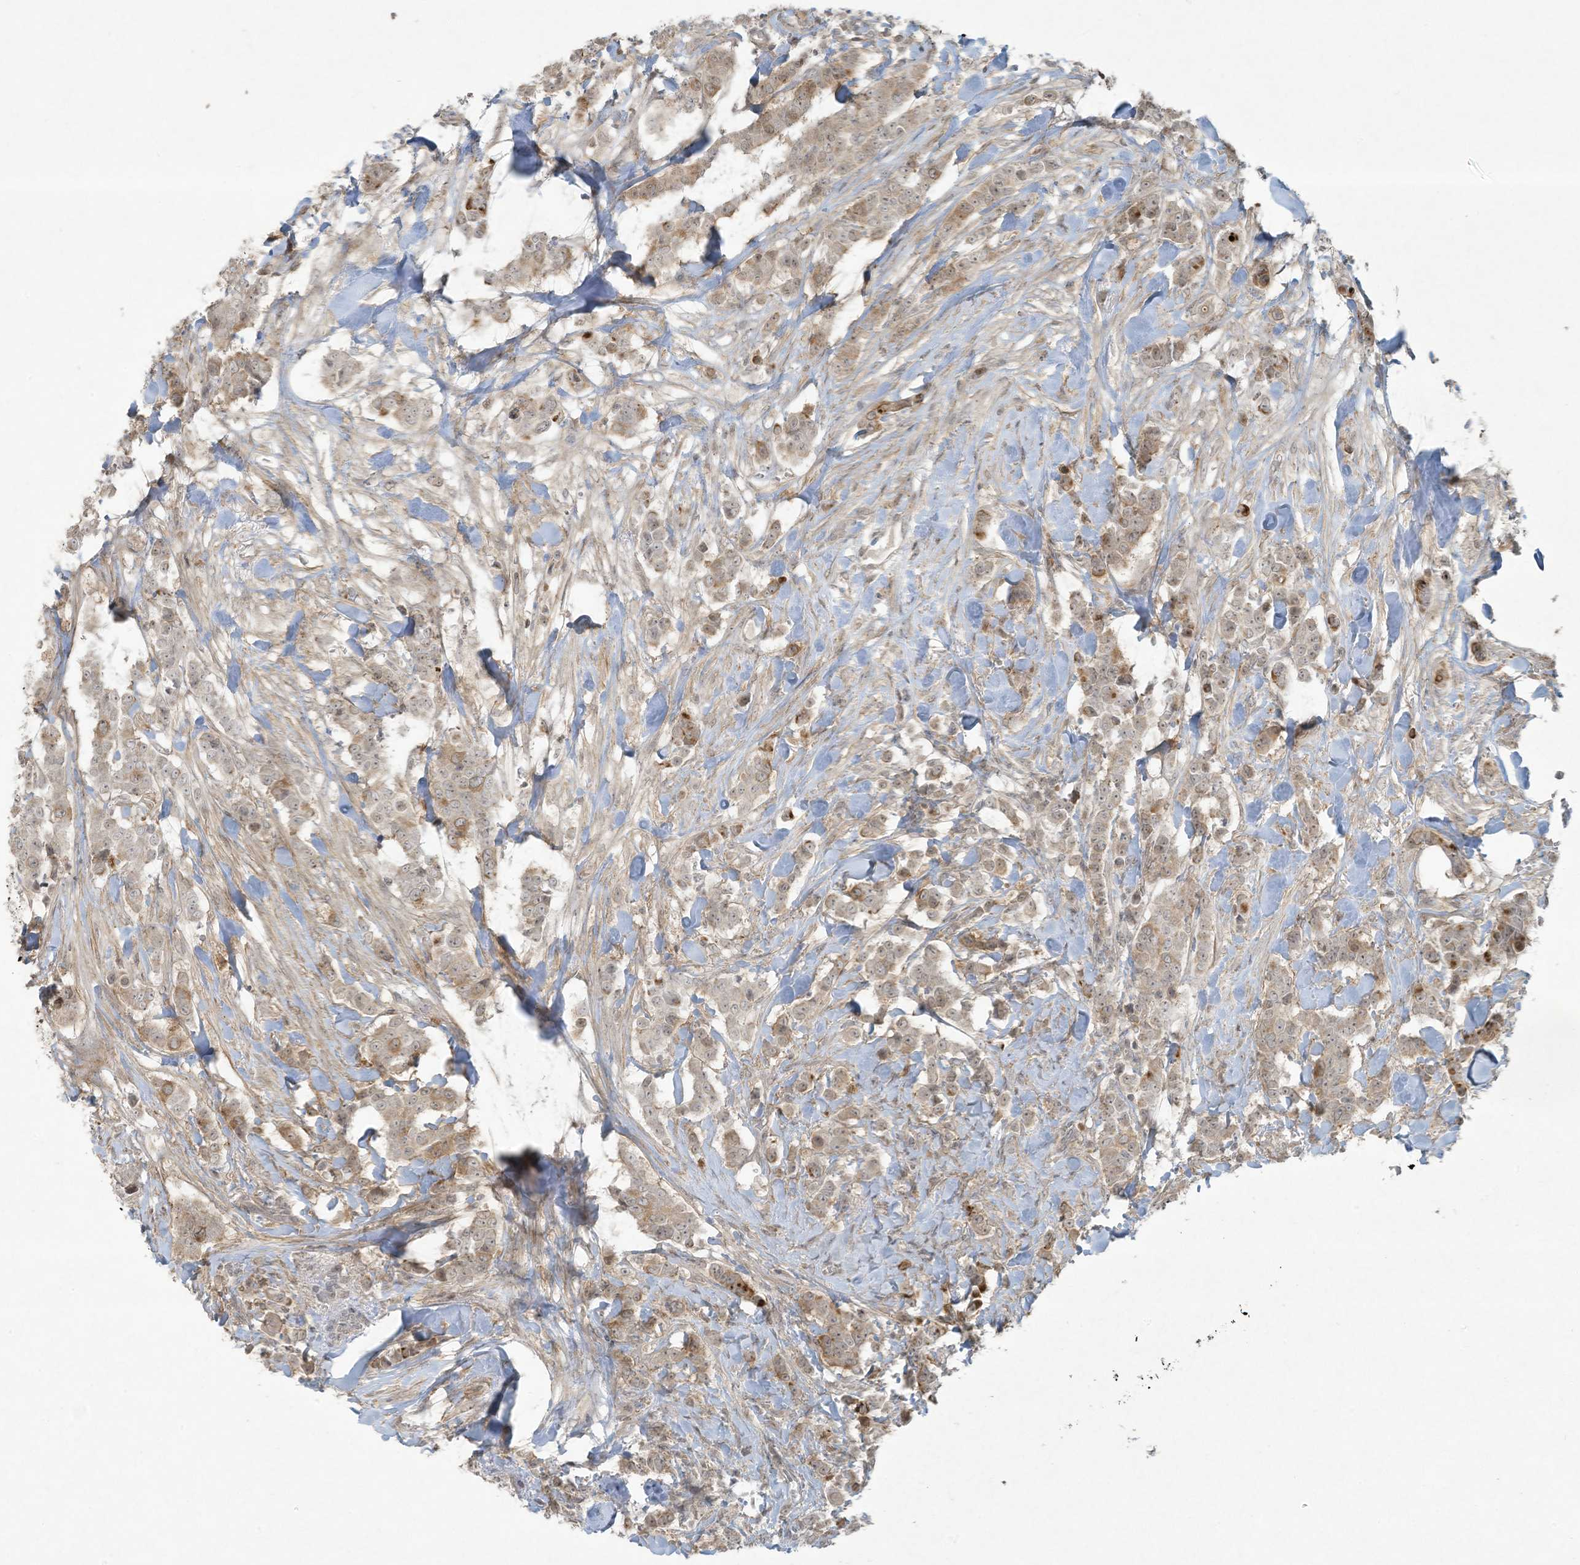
{"staining": {"intensity": "moderate", "quantity": "<25%", "location": "cytoplasmic/membranous"}, "tissue": "breast cancer", "cell_type": "Tumor cells", "image_type": "cancer", "snomed": [{"axis": "morphology", "description": "Duct carcinoma"}, {"axis": "topography", "description": "Breast"}], "caption": "Human breast infiltrating ductal carcinoma stained with a brown dye shows moderate cytoplasmic/membranous positive expression in about <25% of tumor cells.", "gene": "ZNF263", "patient": {"sex": "female", "age": 40}}